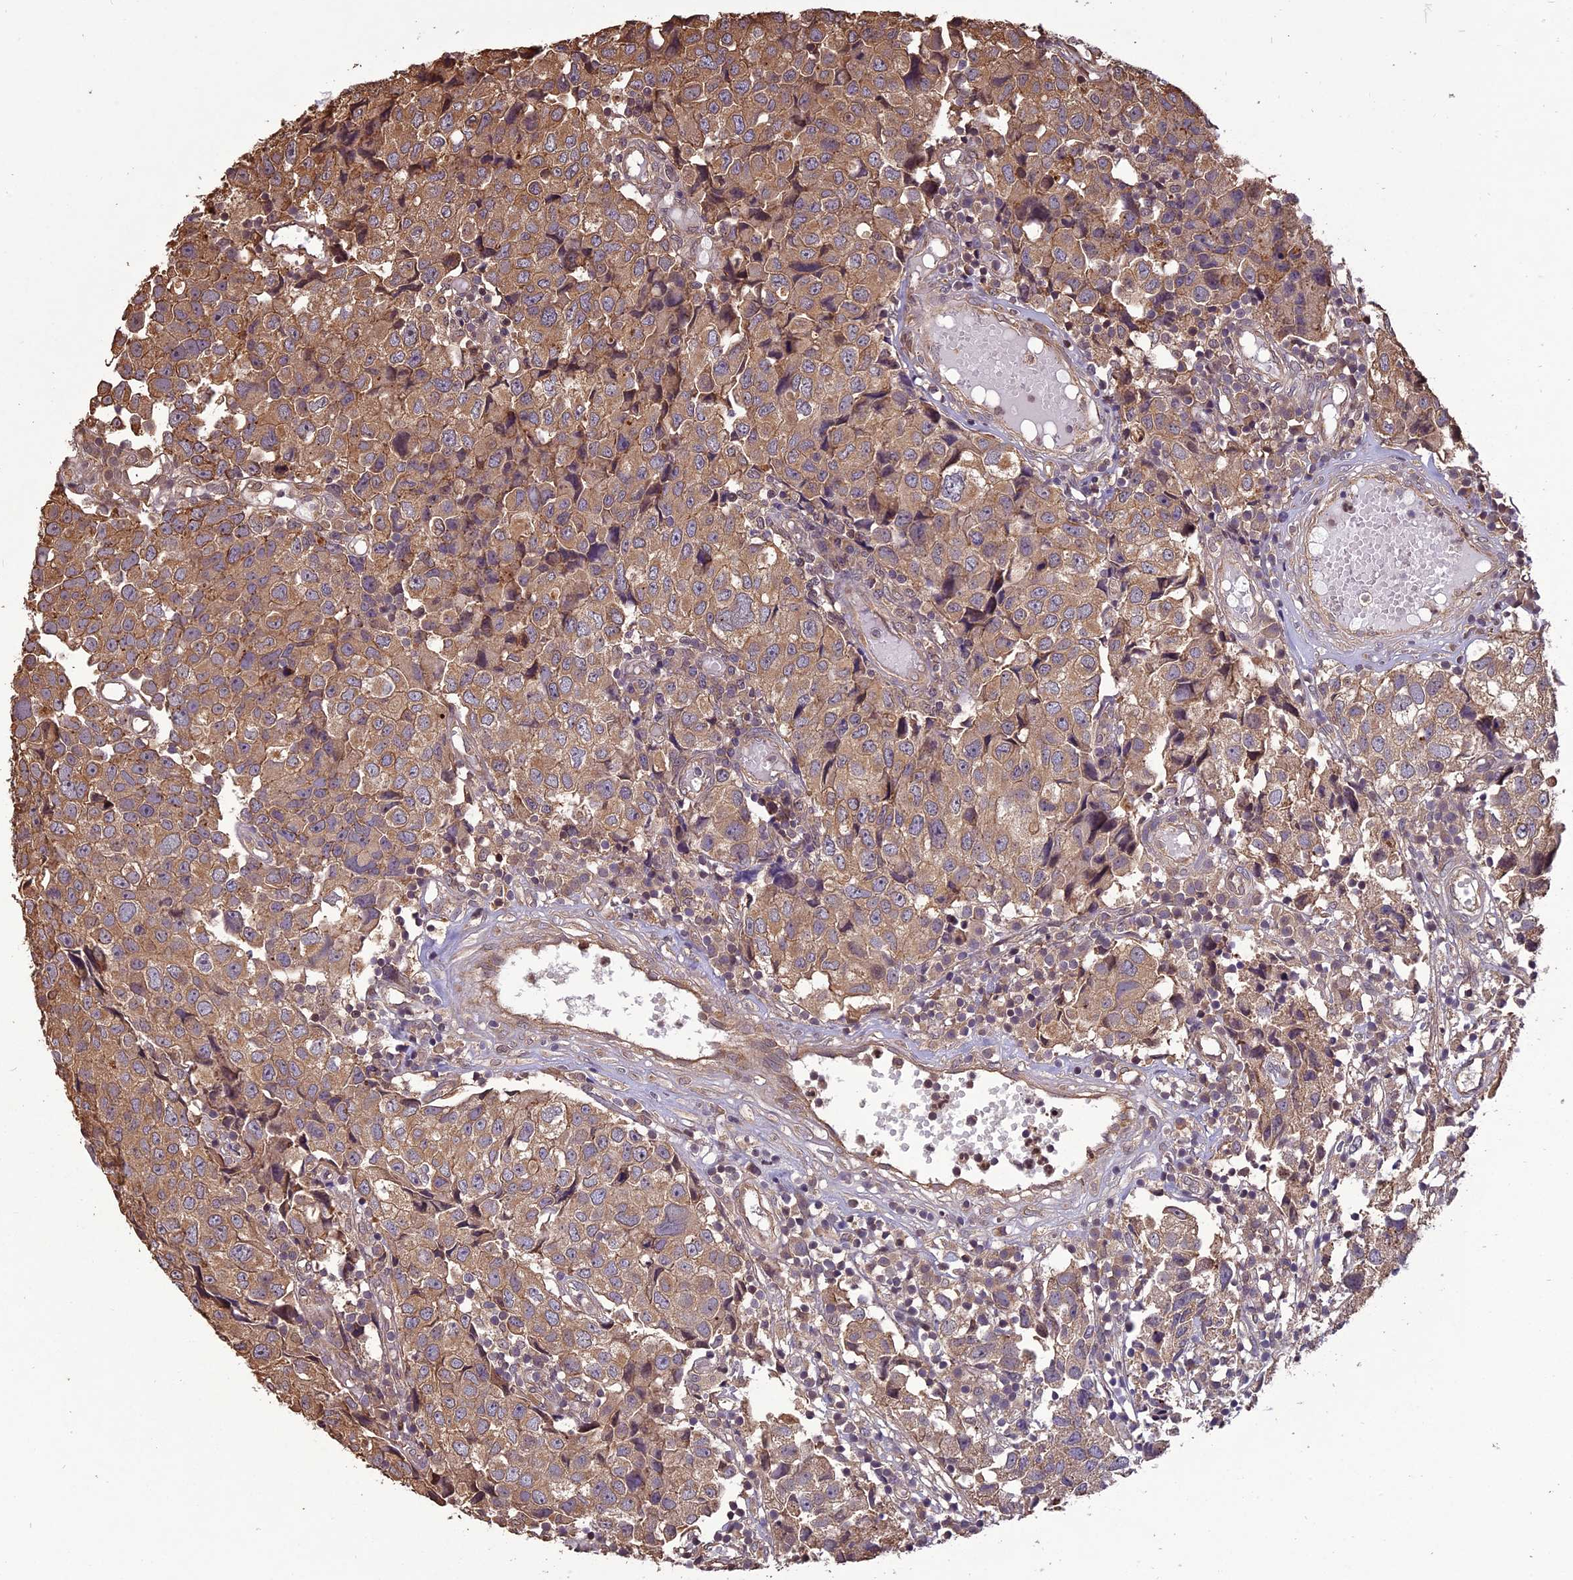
{"staining": {"intensity": "moderate", "quantity": ">75%", "location": "cytoplasmic/membranous"}, "tissue": "urothelial cancer", "cell_type": "Tumor cells", "image_type": "cancer", "snomed": [{"axis": "morphology", "description": "Urothelial carcinoma, High grade"}, {"axis": "topography", "description": "Urinary bladder"}], "caption": "Immunohistochemistry photomicrograph of urothelial cancer stained for a protein (brown), which displays medium levels of moderate cytoplasmic/membranous staining in about >75% of tumor cells.", "gene": "CHMP2A", "patient": {"sex": "female", "age": 75}}